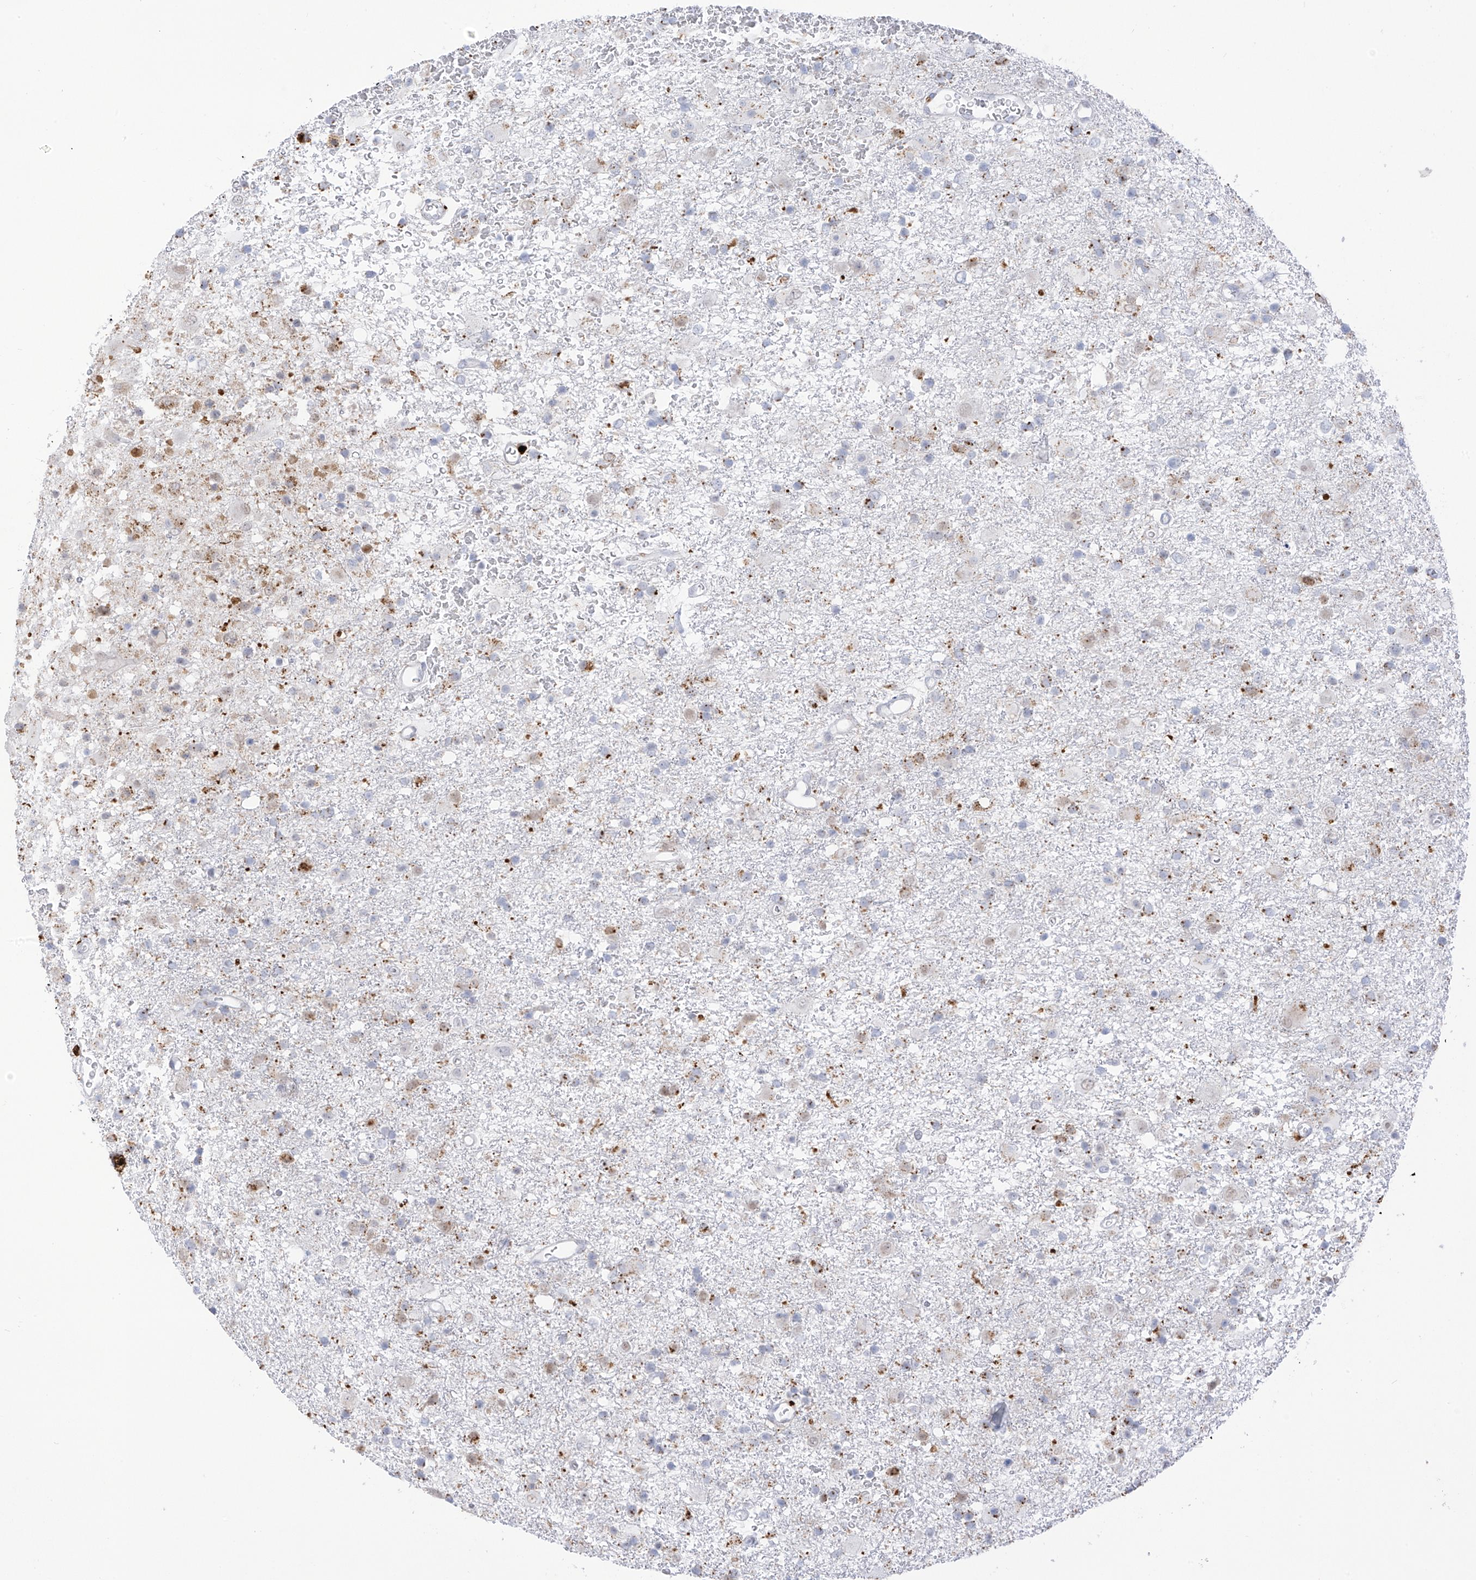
{"staining": {"intensity": "moderate", "quantity": "<25%", "location": "cytoplasmic/membranous"}, "tissue": "glioma", "cell_type": "Tumor cells", "image_type": "cancer", "snomed": [{"axis": "morphology", "description": "Glioma, malignant, Low grade"}, {"axis": "topography", "description": "Brain"}], "caption": "The immunohistochemical stain labels moderate cytoplasmic/membranous expression in tumor cells of glioma tissue.", "gene": "PSPH", "patient": {"sex": "male", "age": 65}}